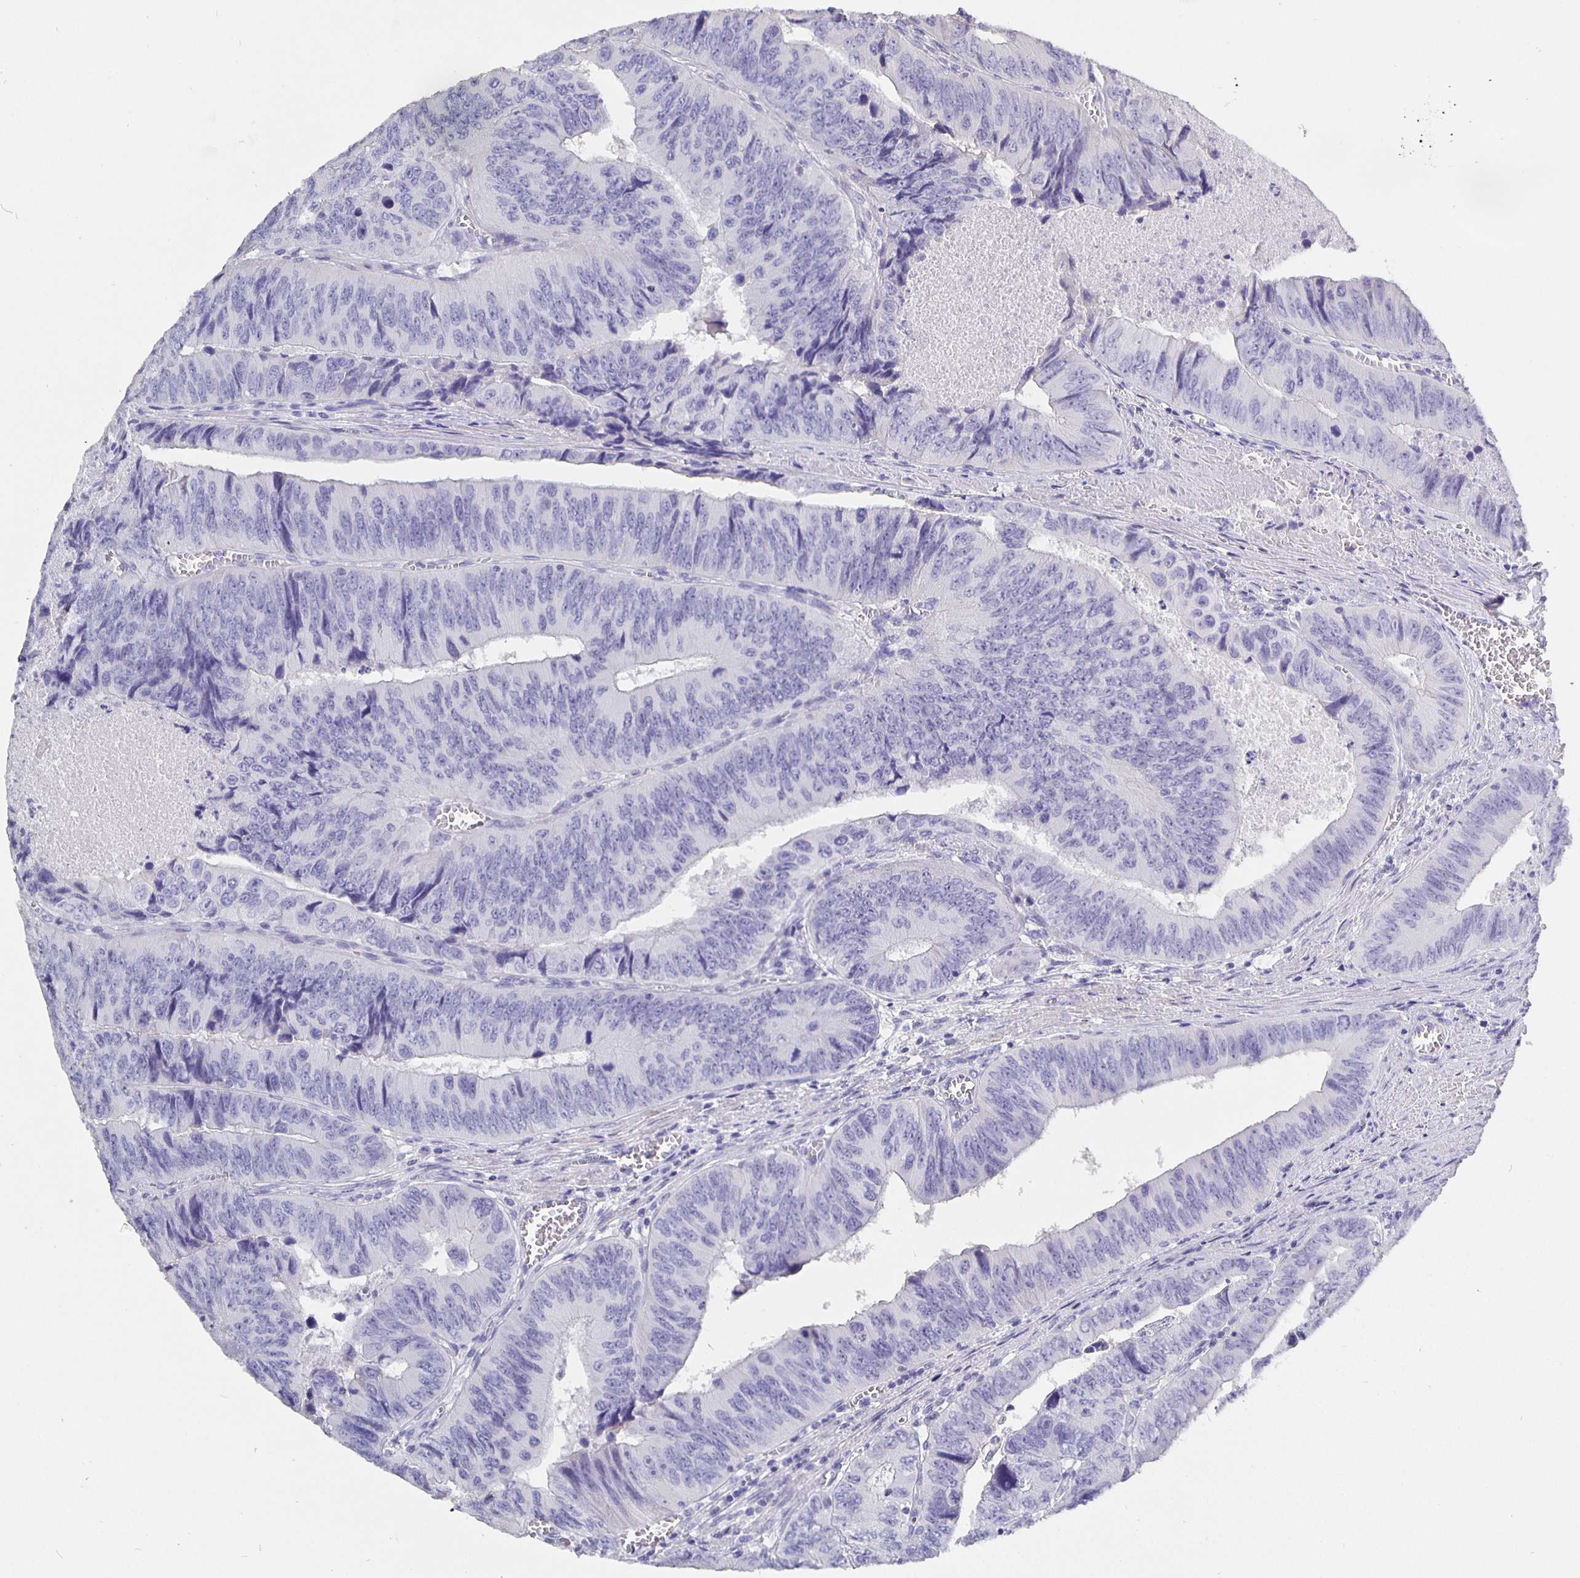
{"staining": {"intensity": "negative", "quantity": "none", "location": "none"}, "tissue": "colorectal cancer", "cell_type": "Tumor cells", "image_type": "cancer", "snomed": [{"axis": "morphology", "description": "Adenocarcinoma, NOS"}, {"axis": "topography", "description": "Colon"}], "caption": "Adenocarcinoma (colorectal) was stained to show a protein in brown. There is no significant positivity in tumor cells. The staining is performed using DAB brown chromogen with nuclei counter-stained in using hematoxylin.", "gene": "CFAP74", "patient": {"sex": "female", "age": 84}}